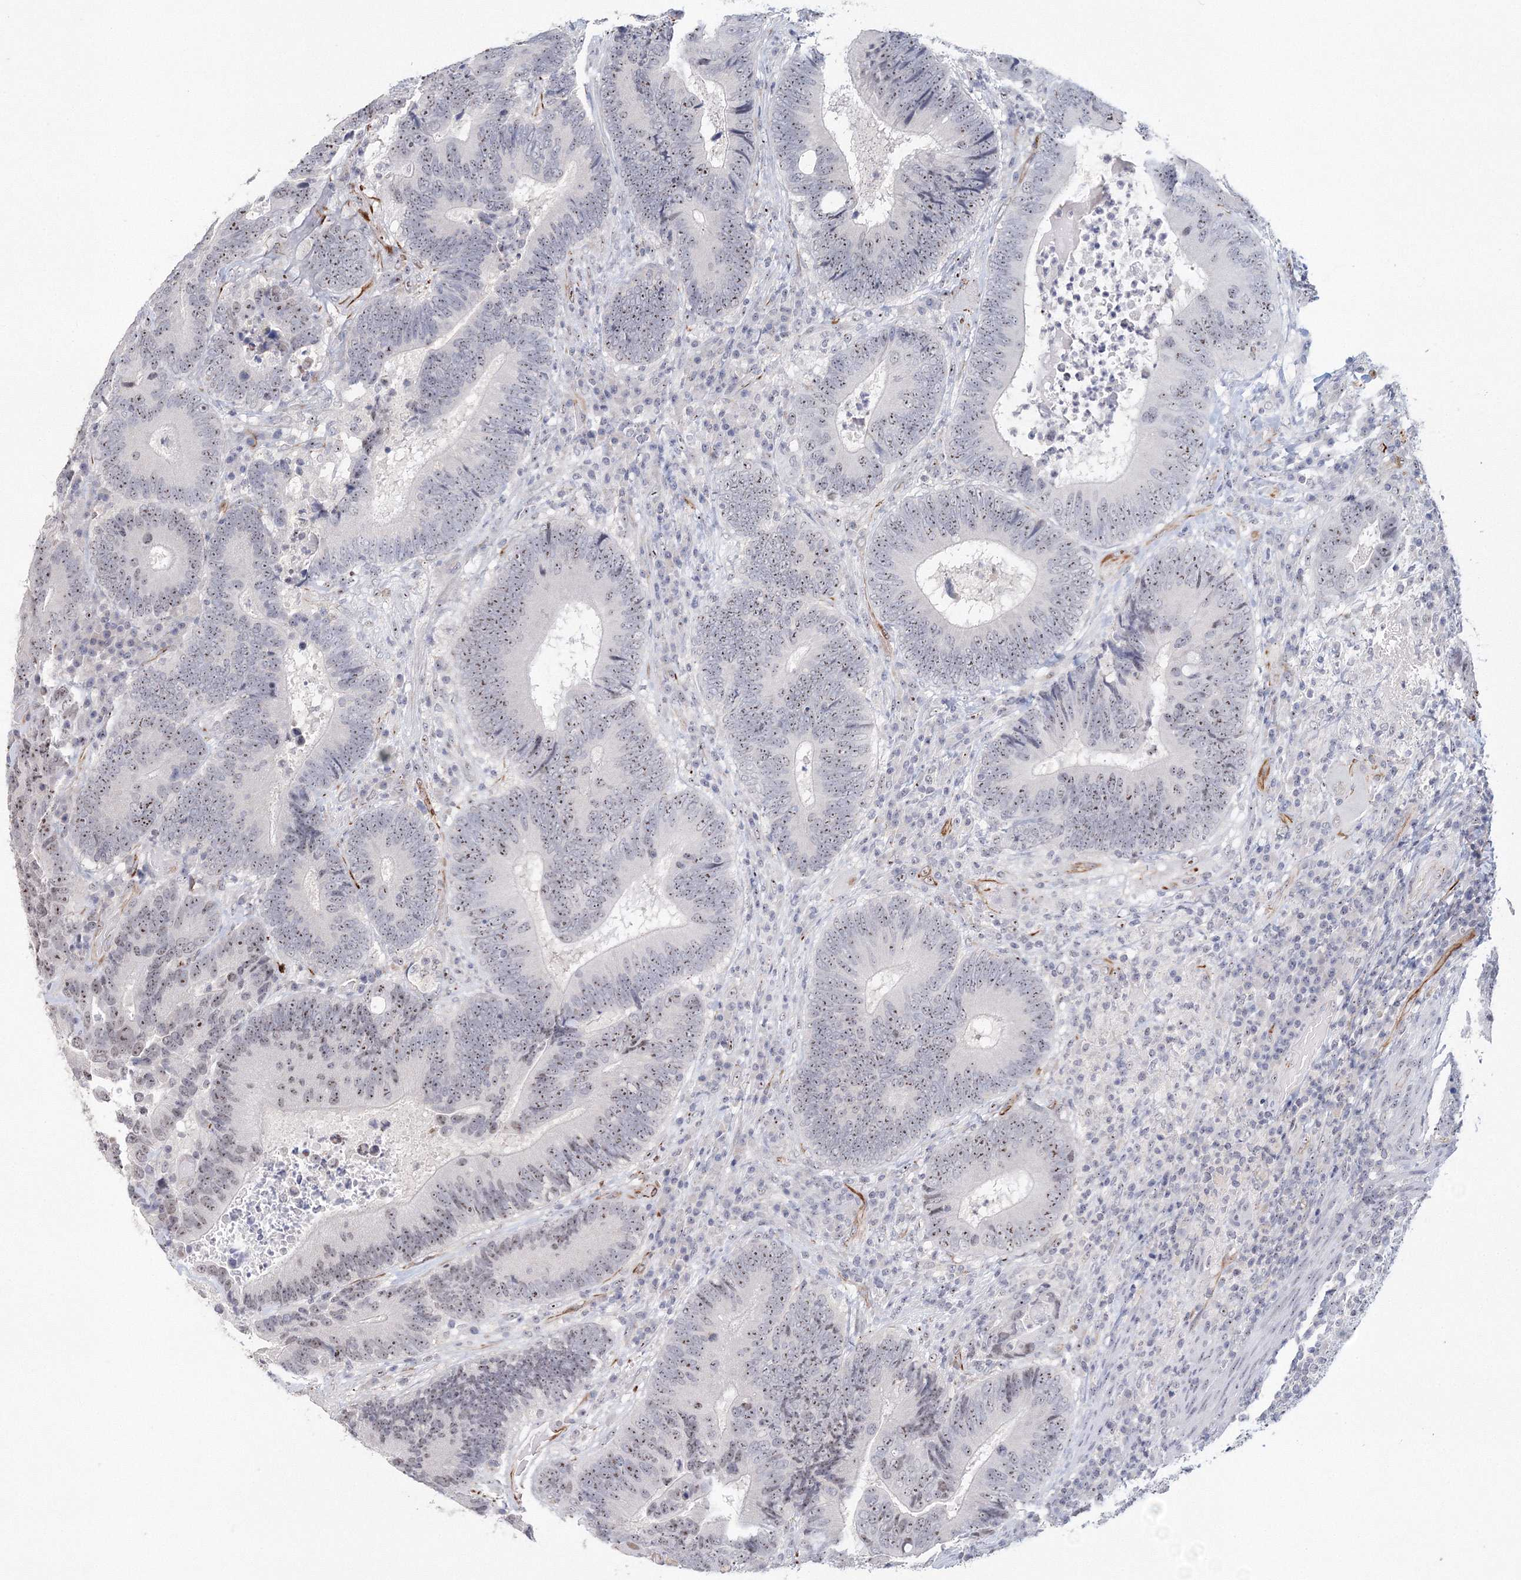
{"staining": {"intensity": "moderate", "quantity": ">75%", "location": "nuclear"}, "tissue": "colorectal cancer", "cell_type": "Tumor cells", "image_type": "cancer", "snomed": [{"axis": "morphology", "description": "Adenocarcinoma, NOS"}, {"axis": "topography", "description": "Colon"}], "caption": "A photomicrograph of colorectal cancer (adenocarcinoma) stained for a protein displays moderate nuclear brown staining in tumor cells. The staining was performed using DAB (3,3'-diaminobenzidine), with brown indicating positive protein expression. Nuclei are stained blue with hematoxylin.", "gene": "SIRT7", "patient": {"sex": "female", "age": 78}}